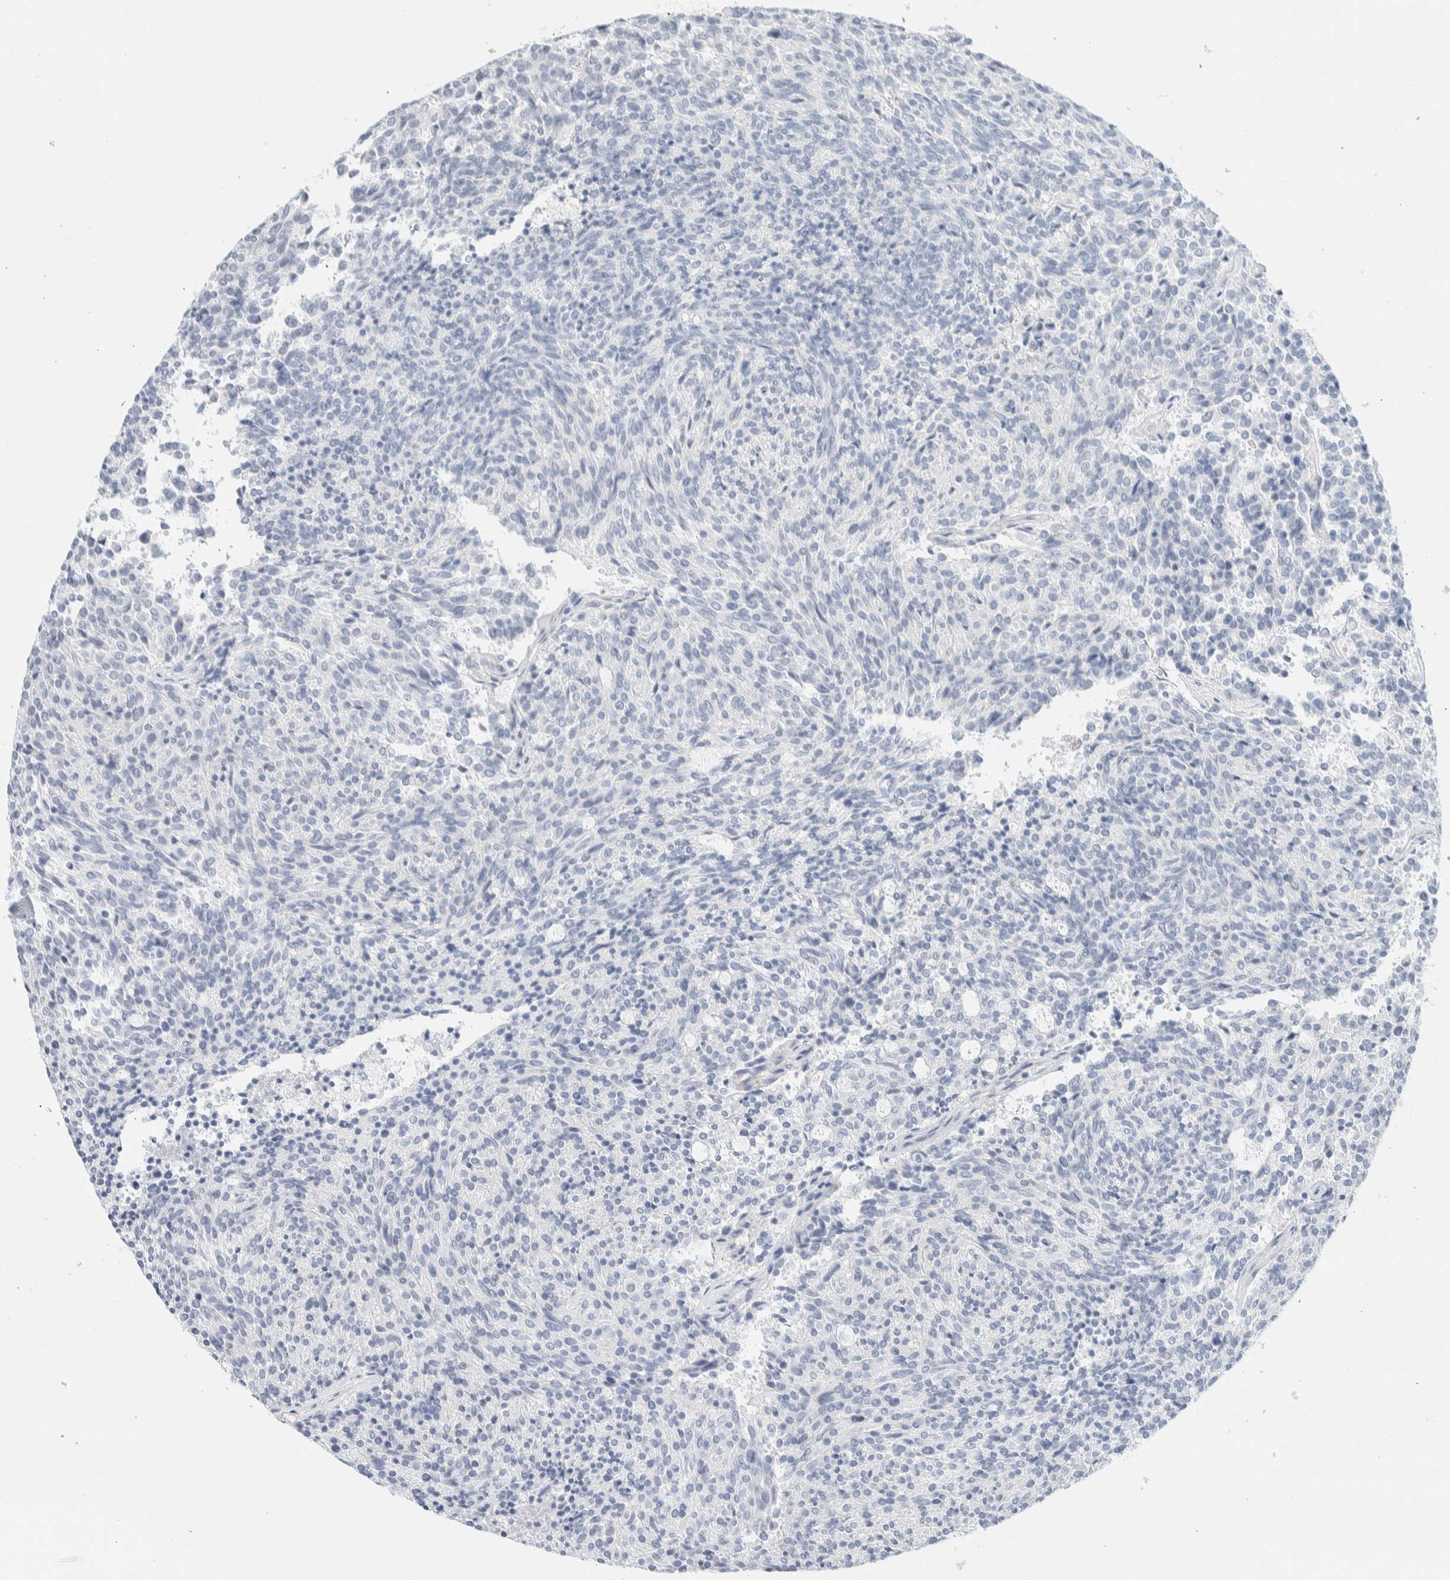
{"staining": {"intensity": "negative", "quantity": "none", "location": "none"}, "tissue": "carcinoid", "cell_type": "Tumor cells", "image_type": "cancer", "snomed": [{"axis": "morphology", "description": "Carcinoid, malignant, NOS"}, {"axis": "topography", "description": "Pancreas"}], "caption": "DAB immunohistochemical staining of carcinoid (malignant) displays no significant staining in tumor cells.", "gene": "ATCAY", "patient": {"sex": "female", "age": 54}}